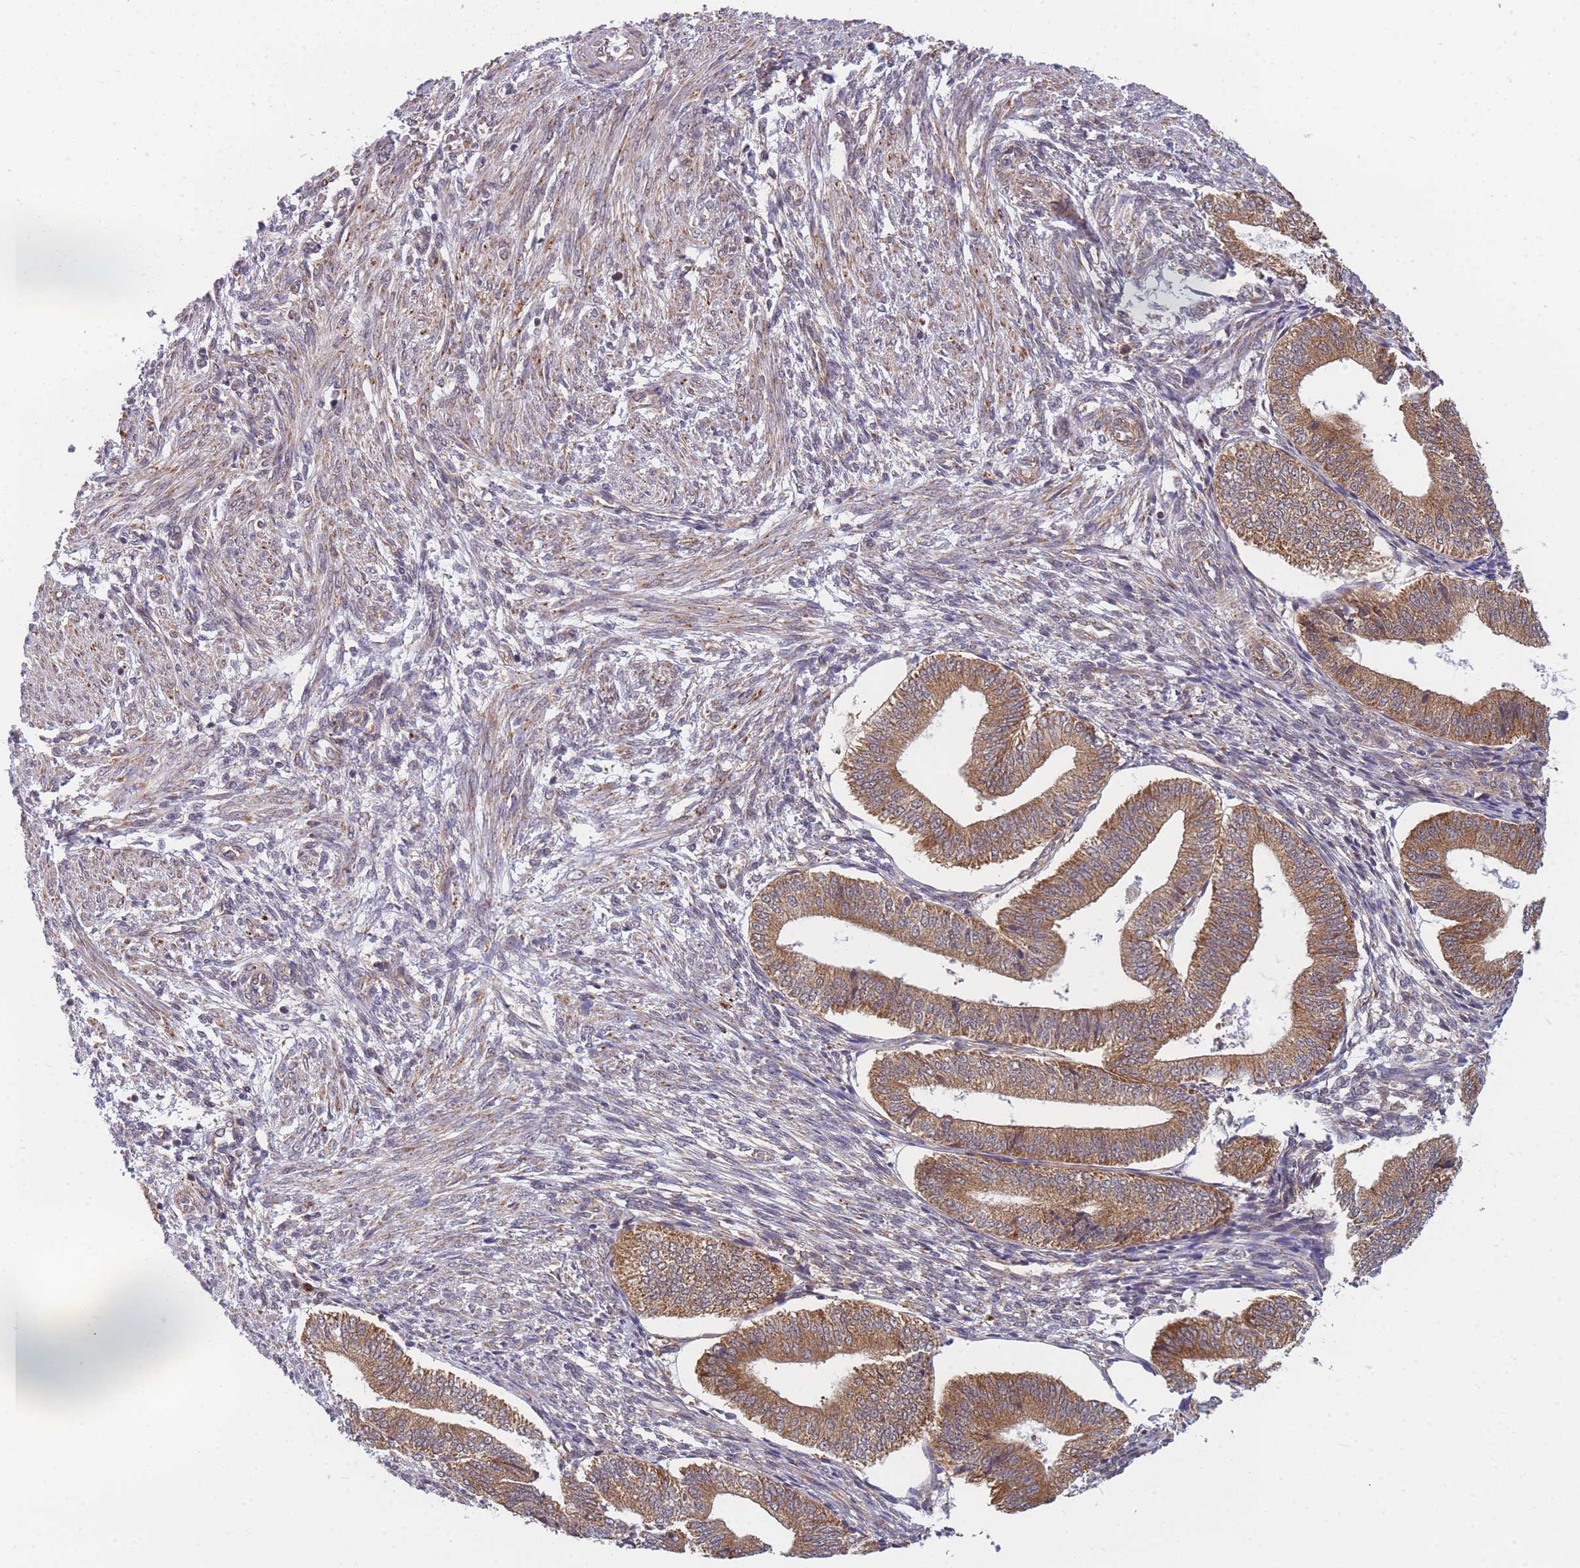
{"staining": {"intensity": "weak", "quantity": ">75%", "location": "cytoplasmic/membranous"}, "tissue": "endometrium", "cell_type": "Cells in endometrial stroma", "image_type": "normal", "snomed": [{"axis": "morphology", "description": "Normal tissue, NOS"}, {"axis": "topography", "description": "Endometrium"}], "caption": "Immunohistochemical staining of unremarkable human endometrium demonstrates low levels of weak cytoplasmic/membranous staining in approximately >75% of cells in endometrial stroma. (IHC, brightfield microscopy, high magnification).", "gene": "ENSG00000276345", "patient": {"sex": "female", "age": 34}}